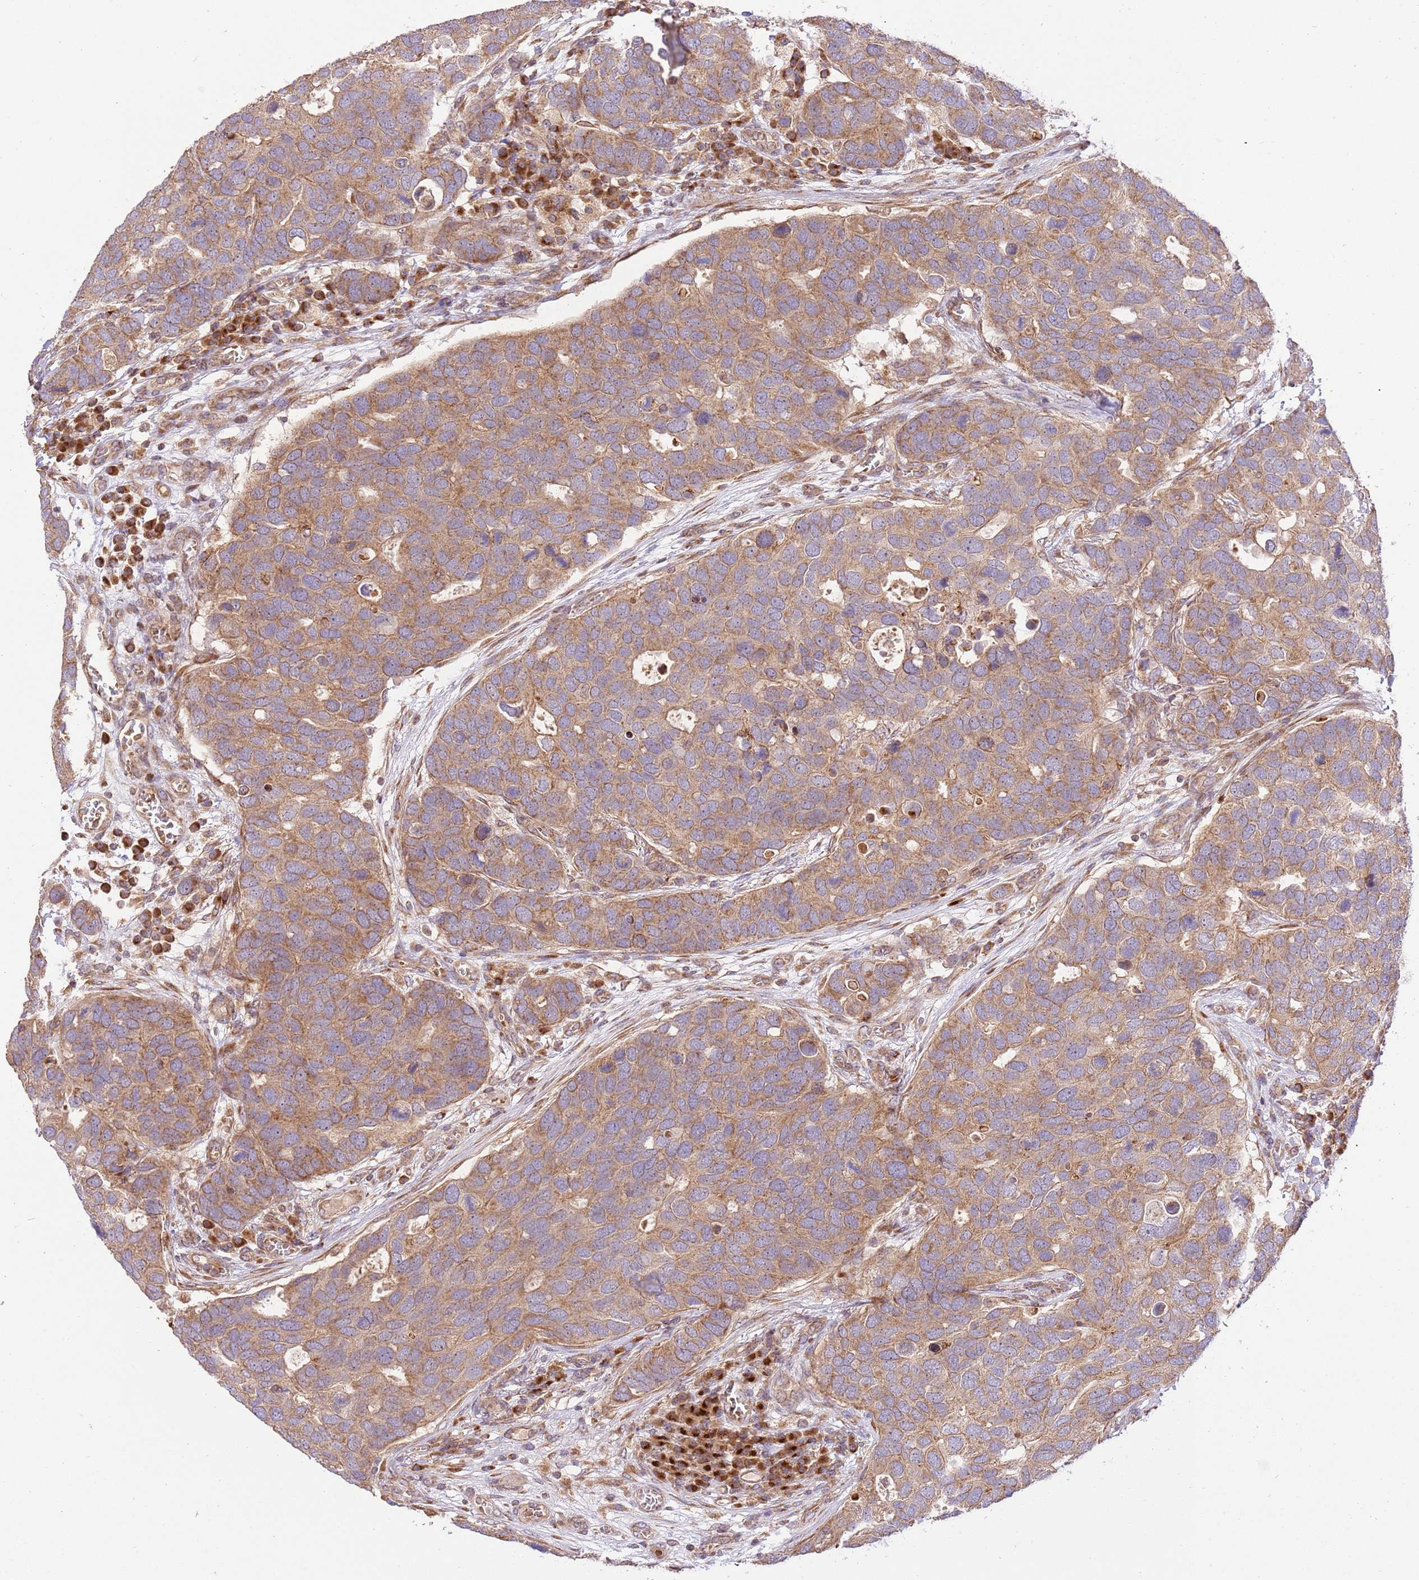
{"staining": {"intensity": "moderate", "quantity": ">75%", "location": "cytoplasmic/membranous"}, "tissue": "breast cancer", "cell_type": "Tumor cells", "image_type": "cancer", "snomed": [{"axis": "morphology", "description": "Duct carcinoma"}, {"axis": "topography", "description": "Breast"}], "caption": "Immunohistochemical staining of breast cancer shows moderate cytoplasmic/membranous protein expression in about >75% of tumor cells. Immunohistochemistry (ihc) stains the protein in brown and the nuclei are stained blue.", "gene": "SPATA2L", "patient": {"sex": "female", "age": 83}}